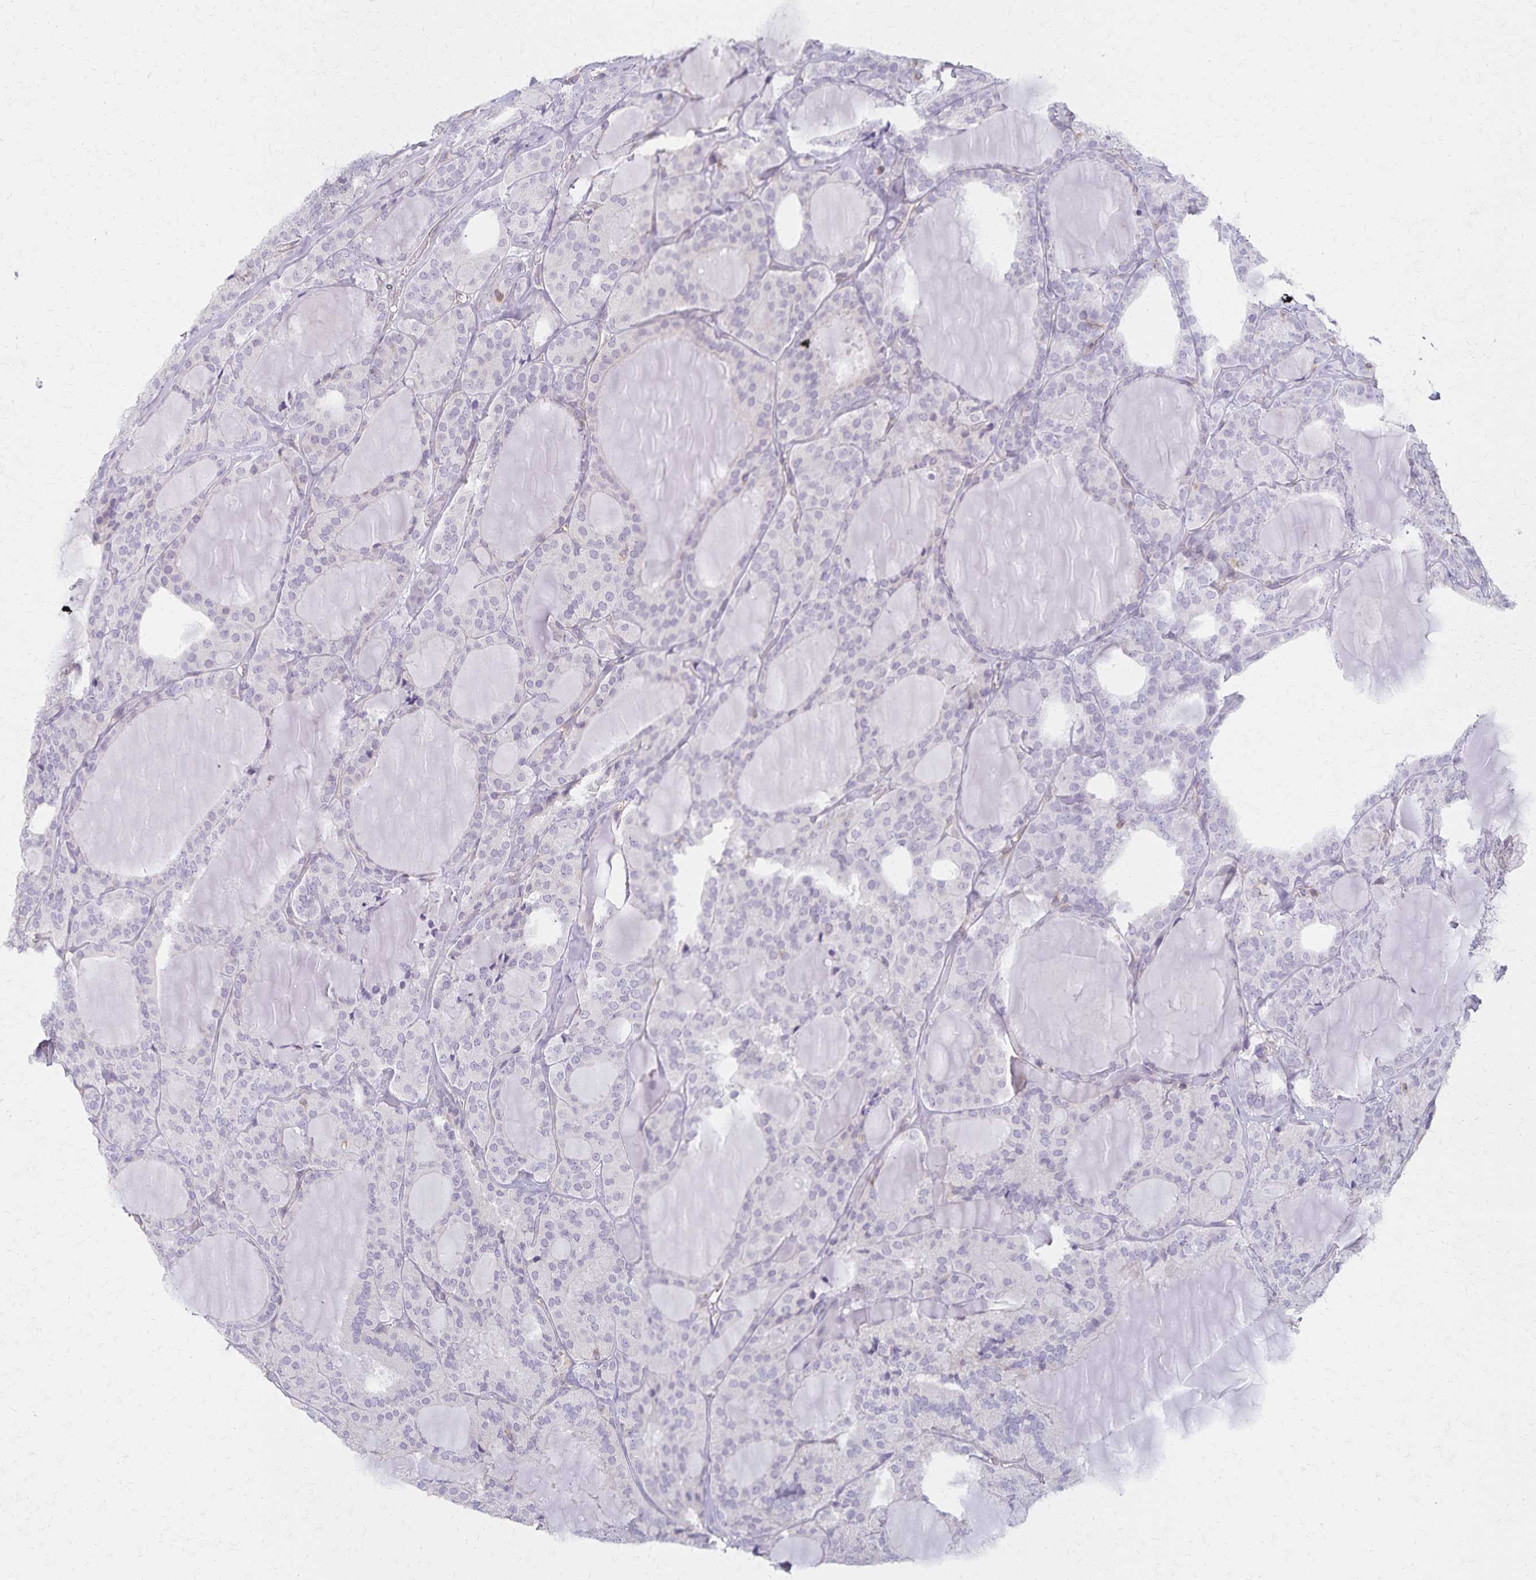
{"staining": {"intensity": "negative", "quantity": "none", "location": "none"}, "tissue": "thyroid cancer", "cell_type": "Tumor cells", "image_type": "cancer", "snomed": [{"axis": "morphology", "description": "Follicular adenoma carcinoma, NOS"}, {"axis": "topography", "description": "Thyroid gland"}], "caption": "High magnification brightfield microscopy of thyroid cancer stained with DAB (3,3'-diaminobenzidine) (brown) and counterstained with hematoxylin (blue): tumor cells show no significant expression. The staining was performed using DAB to visualize the protein expression in brown, while the nuclei were stained in blue with hematoxylin (Magnification: 20x).", "gene": "KISS1", "patient": {"sex": "male", "age": 74}}